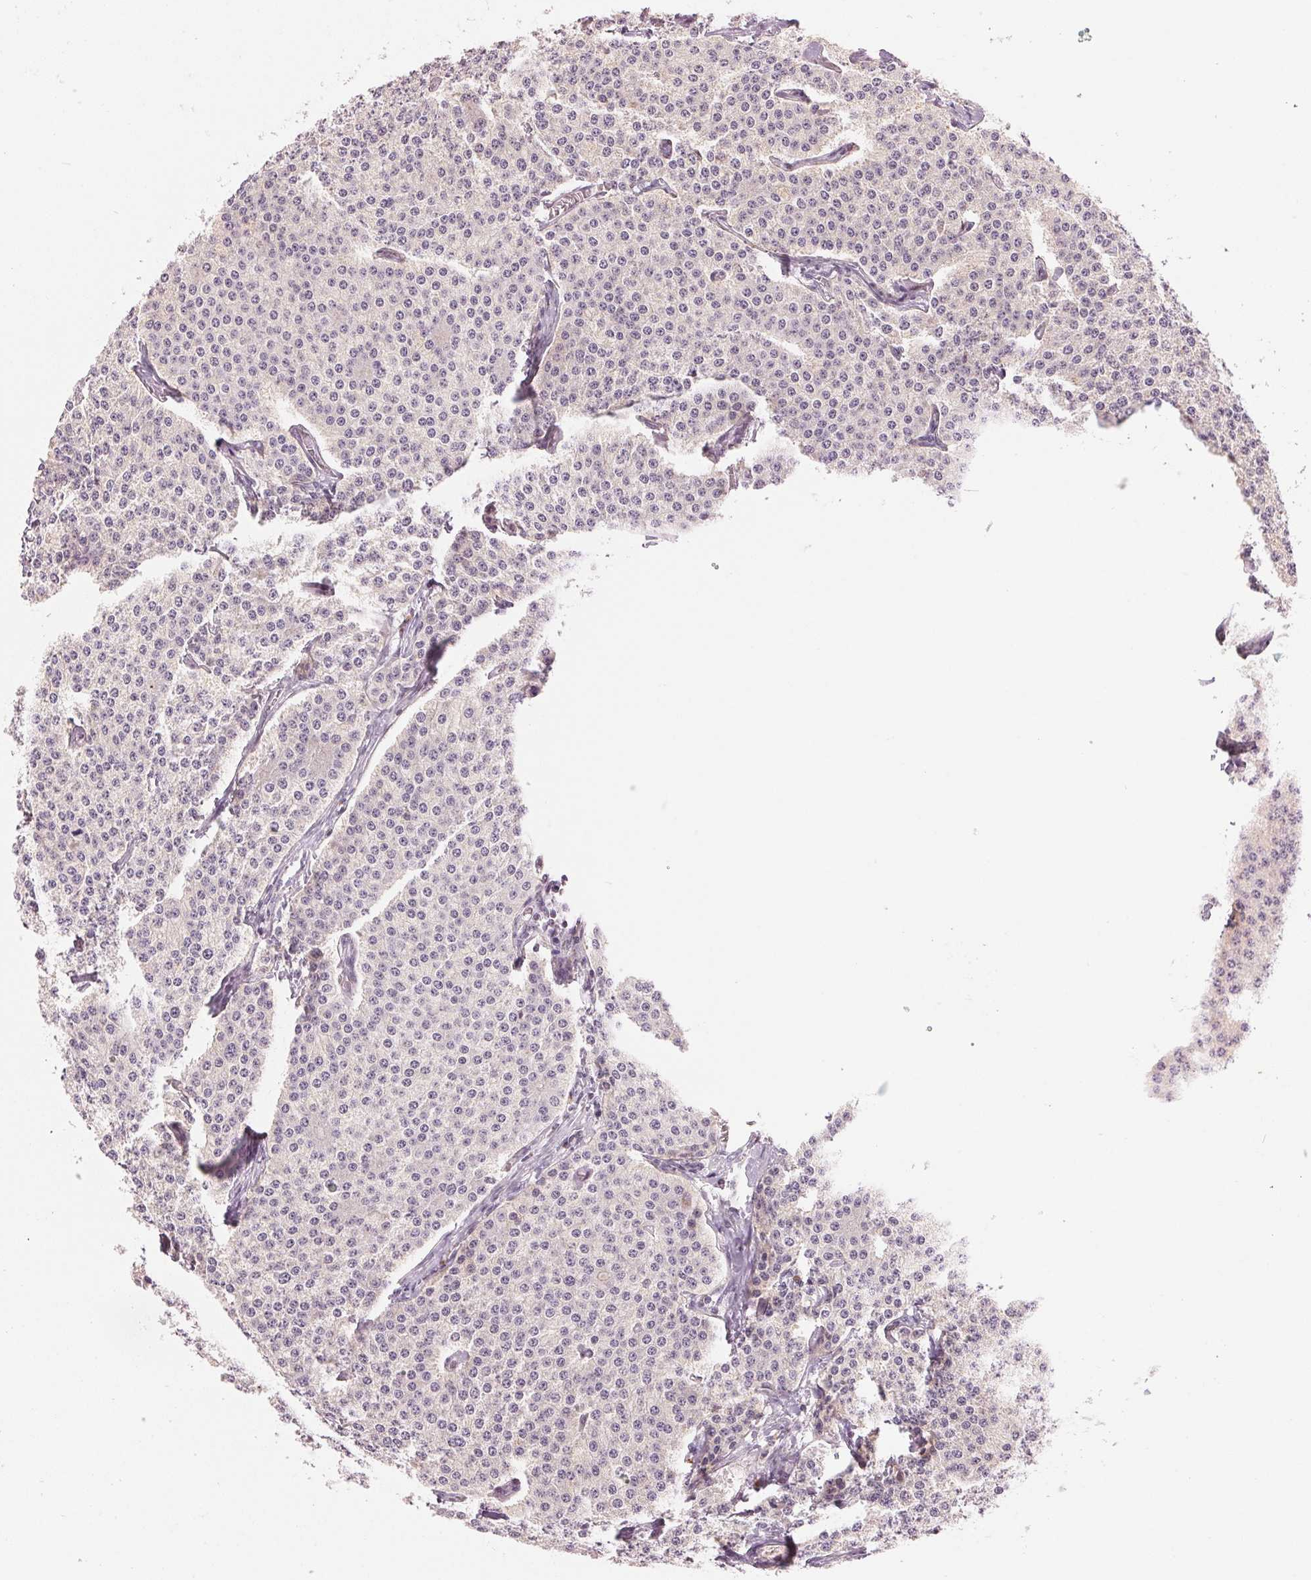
{"staining": {"intensity": "negative", "quantity": "none", "location": "none"}, "tissue": "carcinoid", "cell_type": "Tumor cells", "image_type": "cancer", "snomed": [{"axis": "morphology", "description": "Carcinoid, malignant, NOS"}, {"axis": "topography", "description": "Small intestine"}], "caption": "Tumor cells are negative for protein expression in human malignant carcinoid.", "gene": "ARHGAP32", "patient": {"sex": "female", "age": 64}}